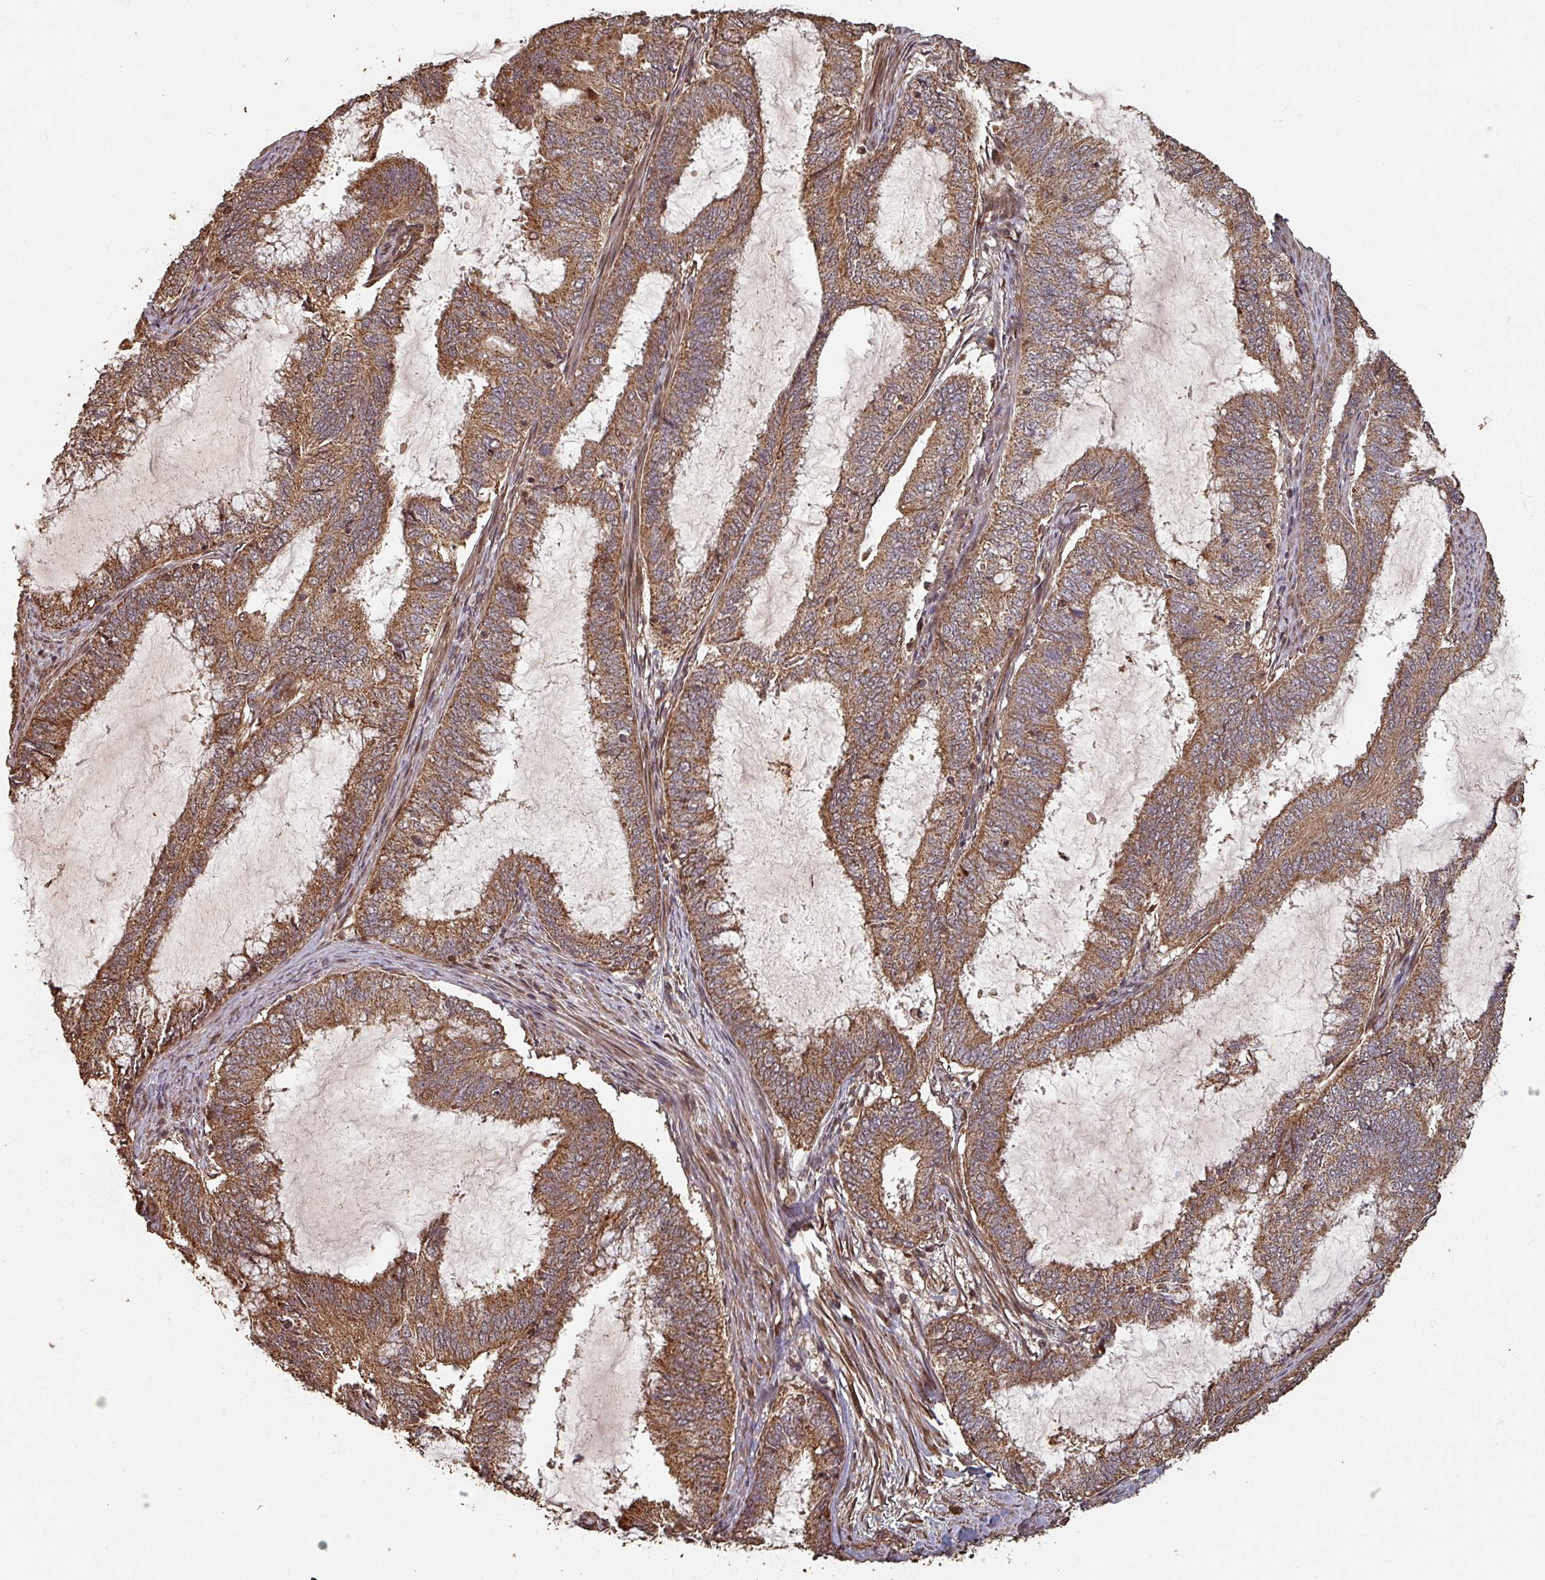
{"staining": {"intensity": "moderate", "quantity": ">75%", "location": "cytoplasmic/membranous"}, "tissue": "endometrial cancer", "cell_type": "Tumor cells", "image_type": "cancer", "snomed": [{"axis": "morphology", "description": "Adenocarcinoma, NOS"}, {"axis": "topography", "description": "Endometrium"}], "caption": "This micrograph demonstrates immunohistochemistry (IHC) staining of endometrial adenocarcinoma, with medium moderate cytoplasmic/membranous staining in about >75% of tumor cells.", "gene": "EID1", "patient": {"sex": "female", "age": 51}}